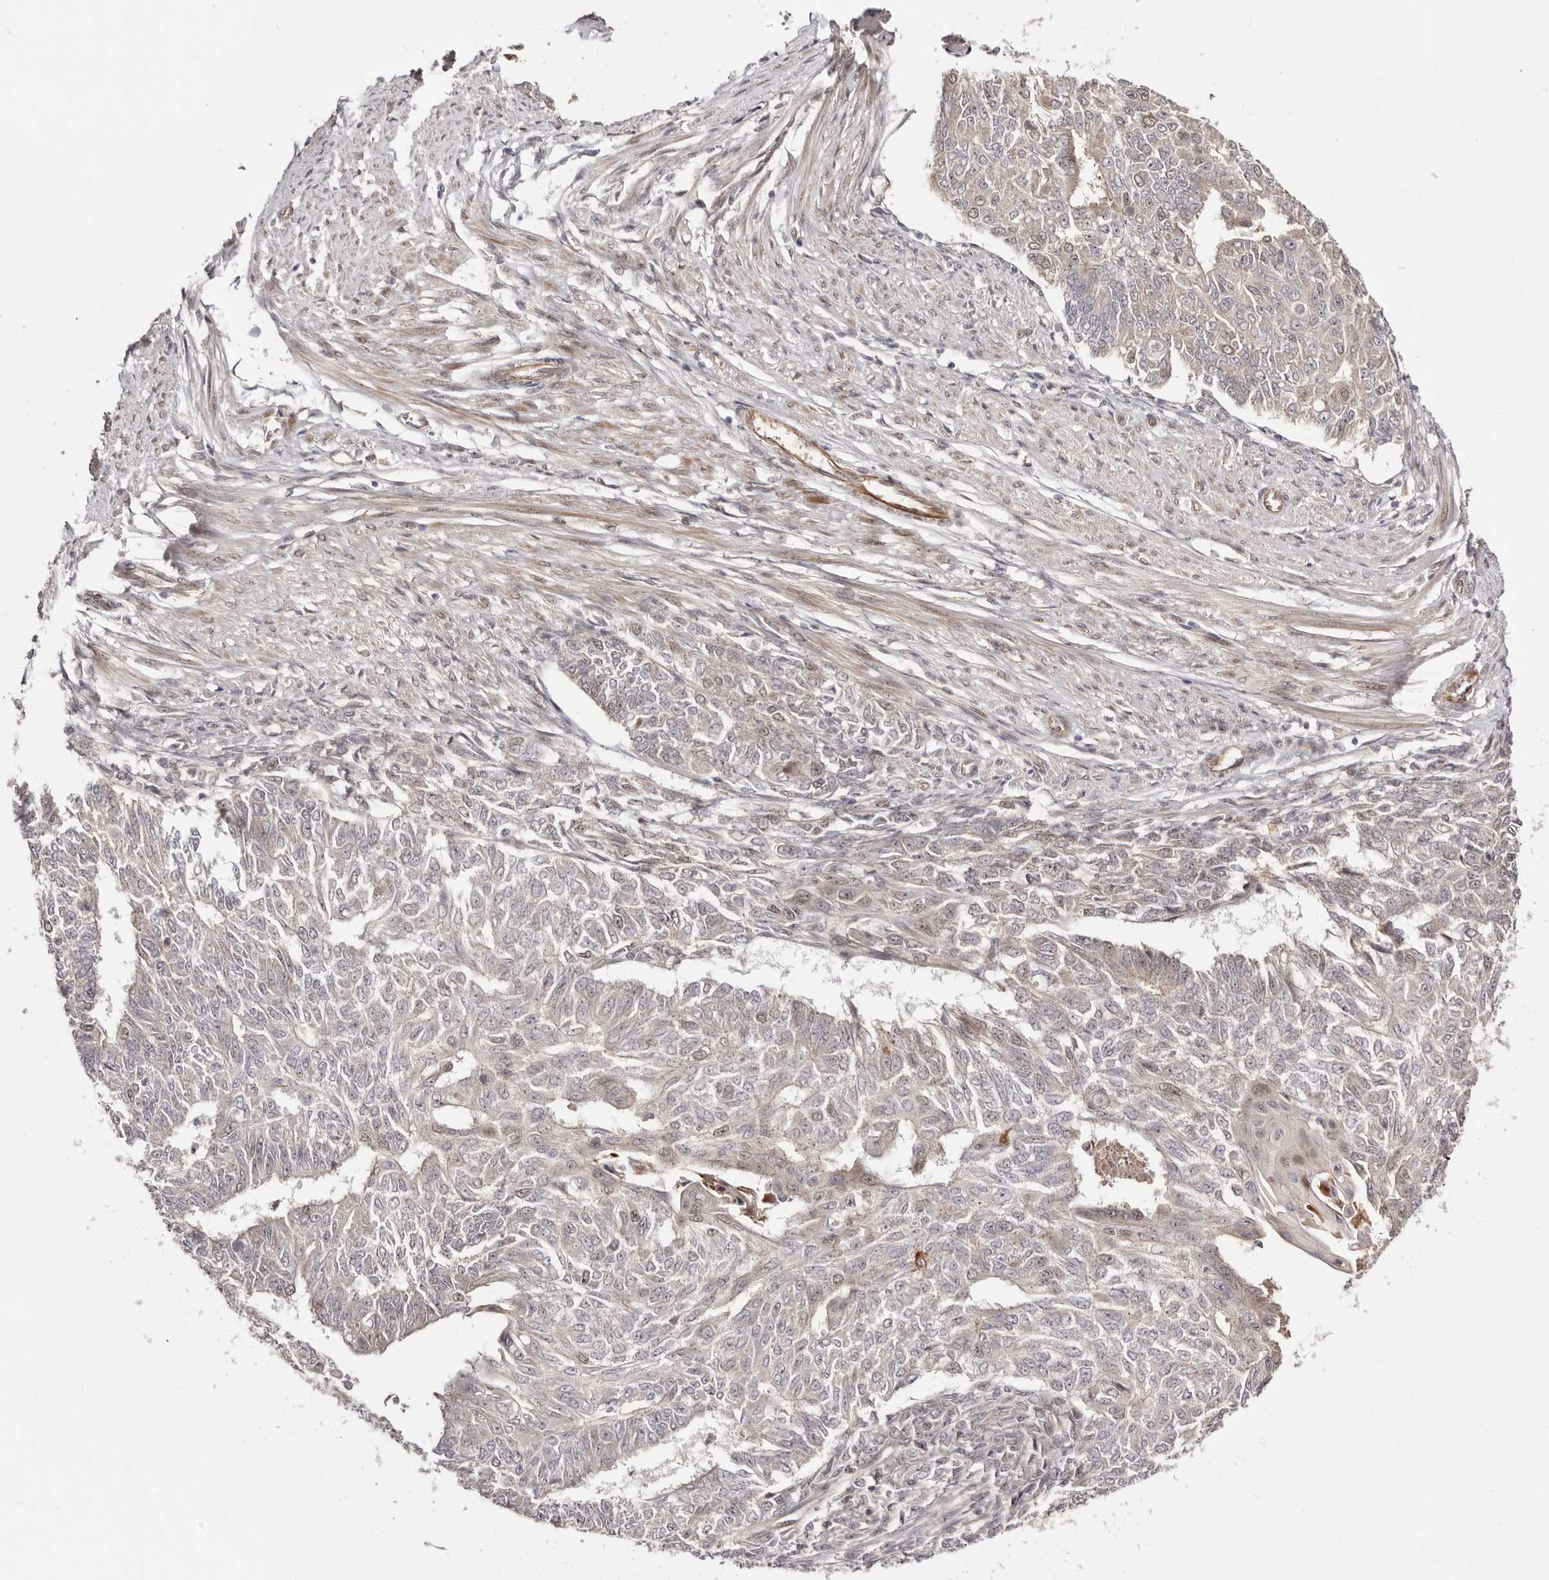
{"staining": {"intensity": "negative", "quantity": "none", "location": "none"}, "tissue": "endometrial cancer", "cell_type": "Tumor cells", "image_type": "cancer", "snomed": [{"axis": "morphology", "description": "Adenocarcinoma, NOS"}, {"axis": "topography", "description": "Endometrium"}], "caption": "Adenocarcinoma (endometrial) stained for a protein using immunohistochemistry (IHC) shows no expression tumor cells.", "gene": "EGR3", "patient": {"sex": "female", "age": 32}}